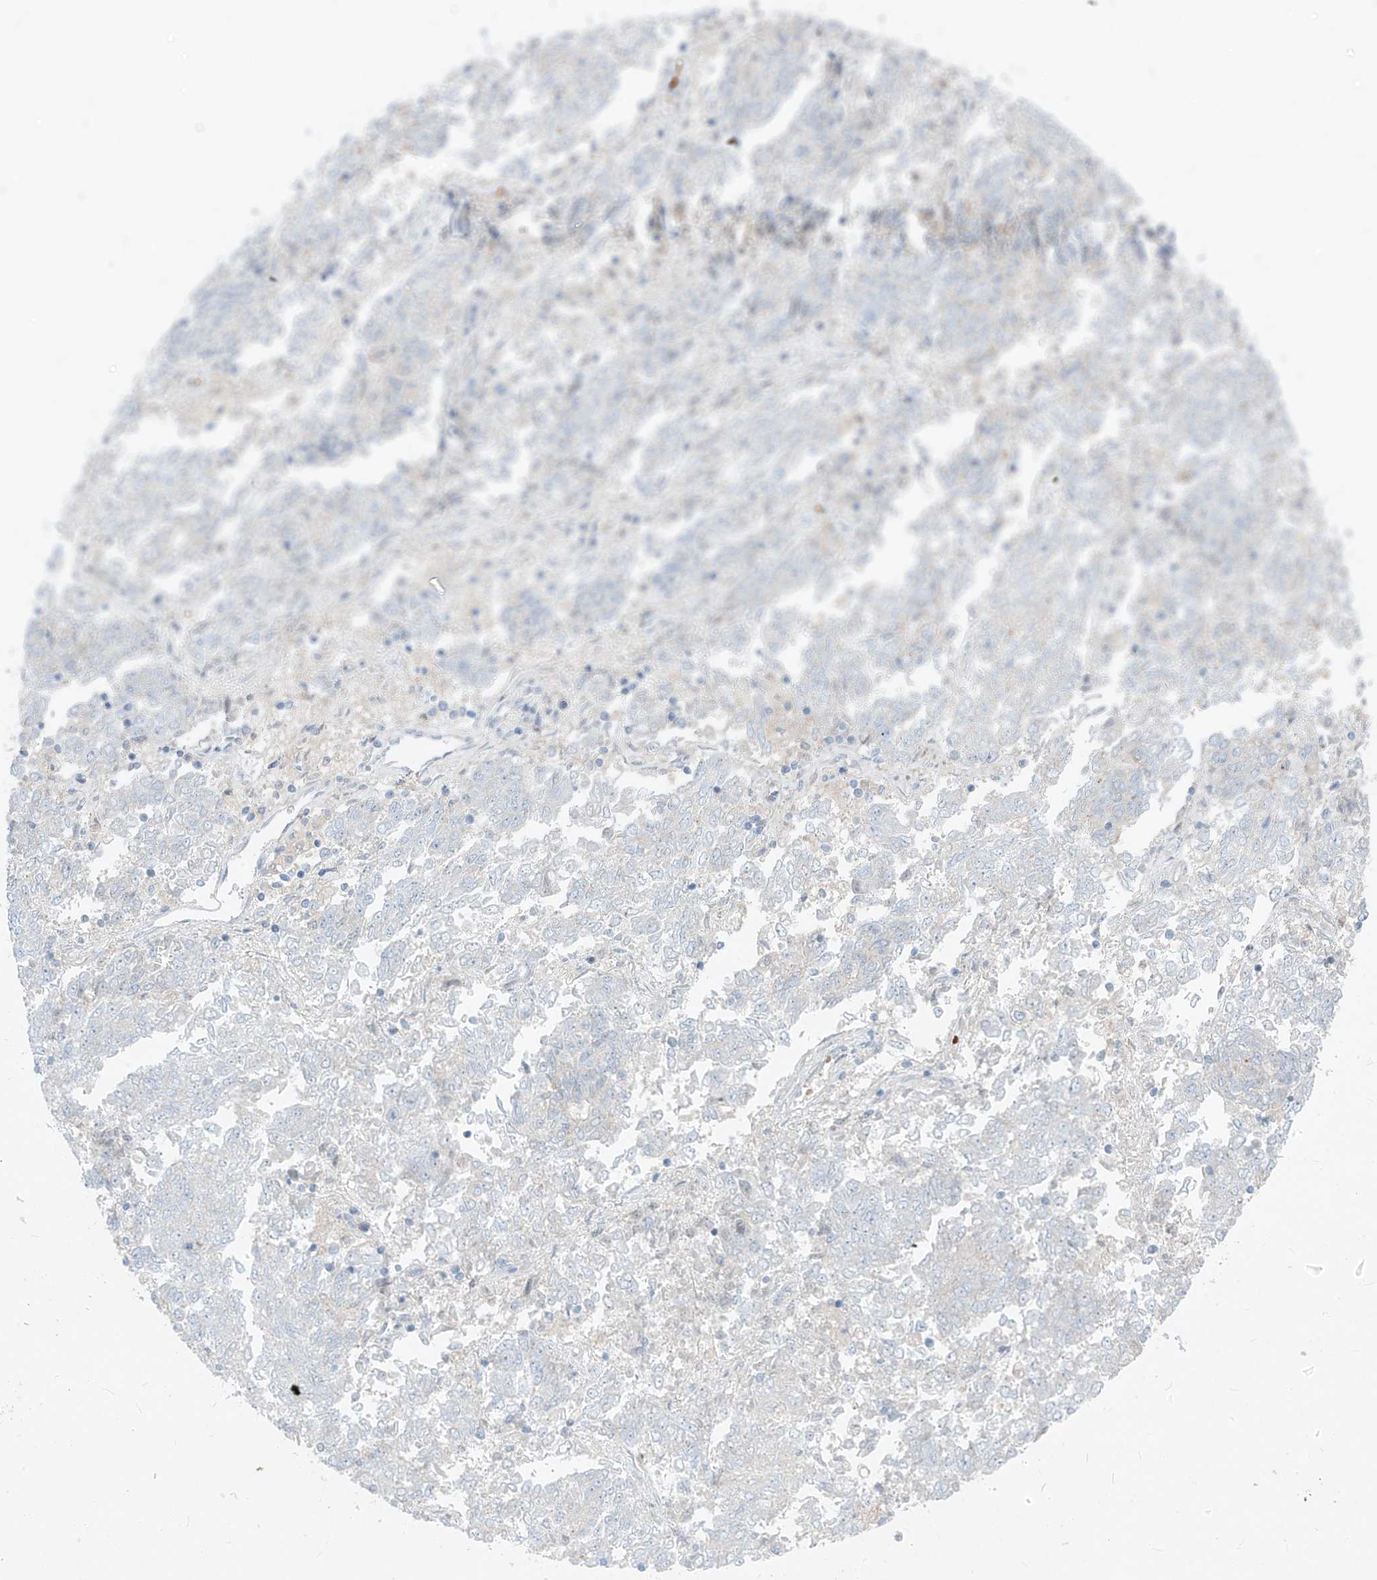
{"staining": {"intensity": "negative", "quantity": "none", "location": "none"}, "tissue": "endometrial cancer", "cell_type": "Tumor cells", "image_type": "cancer", "snomed": [{"axis": "morphology", "description": "Adenocarcinoma, NOS"}, {"axis": "topography", "description": "Endometrium"}], "caption": "Immunohistochemical staining of human adenocarcinoma (endometrial) demonstrates no significant positivity in tumor cells. (Stains: DAB (3,3'-diaminobenzidine) immunohistochemistry (IHC) with hematoxylin counter stain, Microscopy: brightfield microscopy at high magnification).", "gene": "DGKQ", "patient": {"sex": "female", "age": 80}}